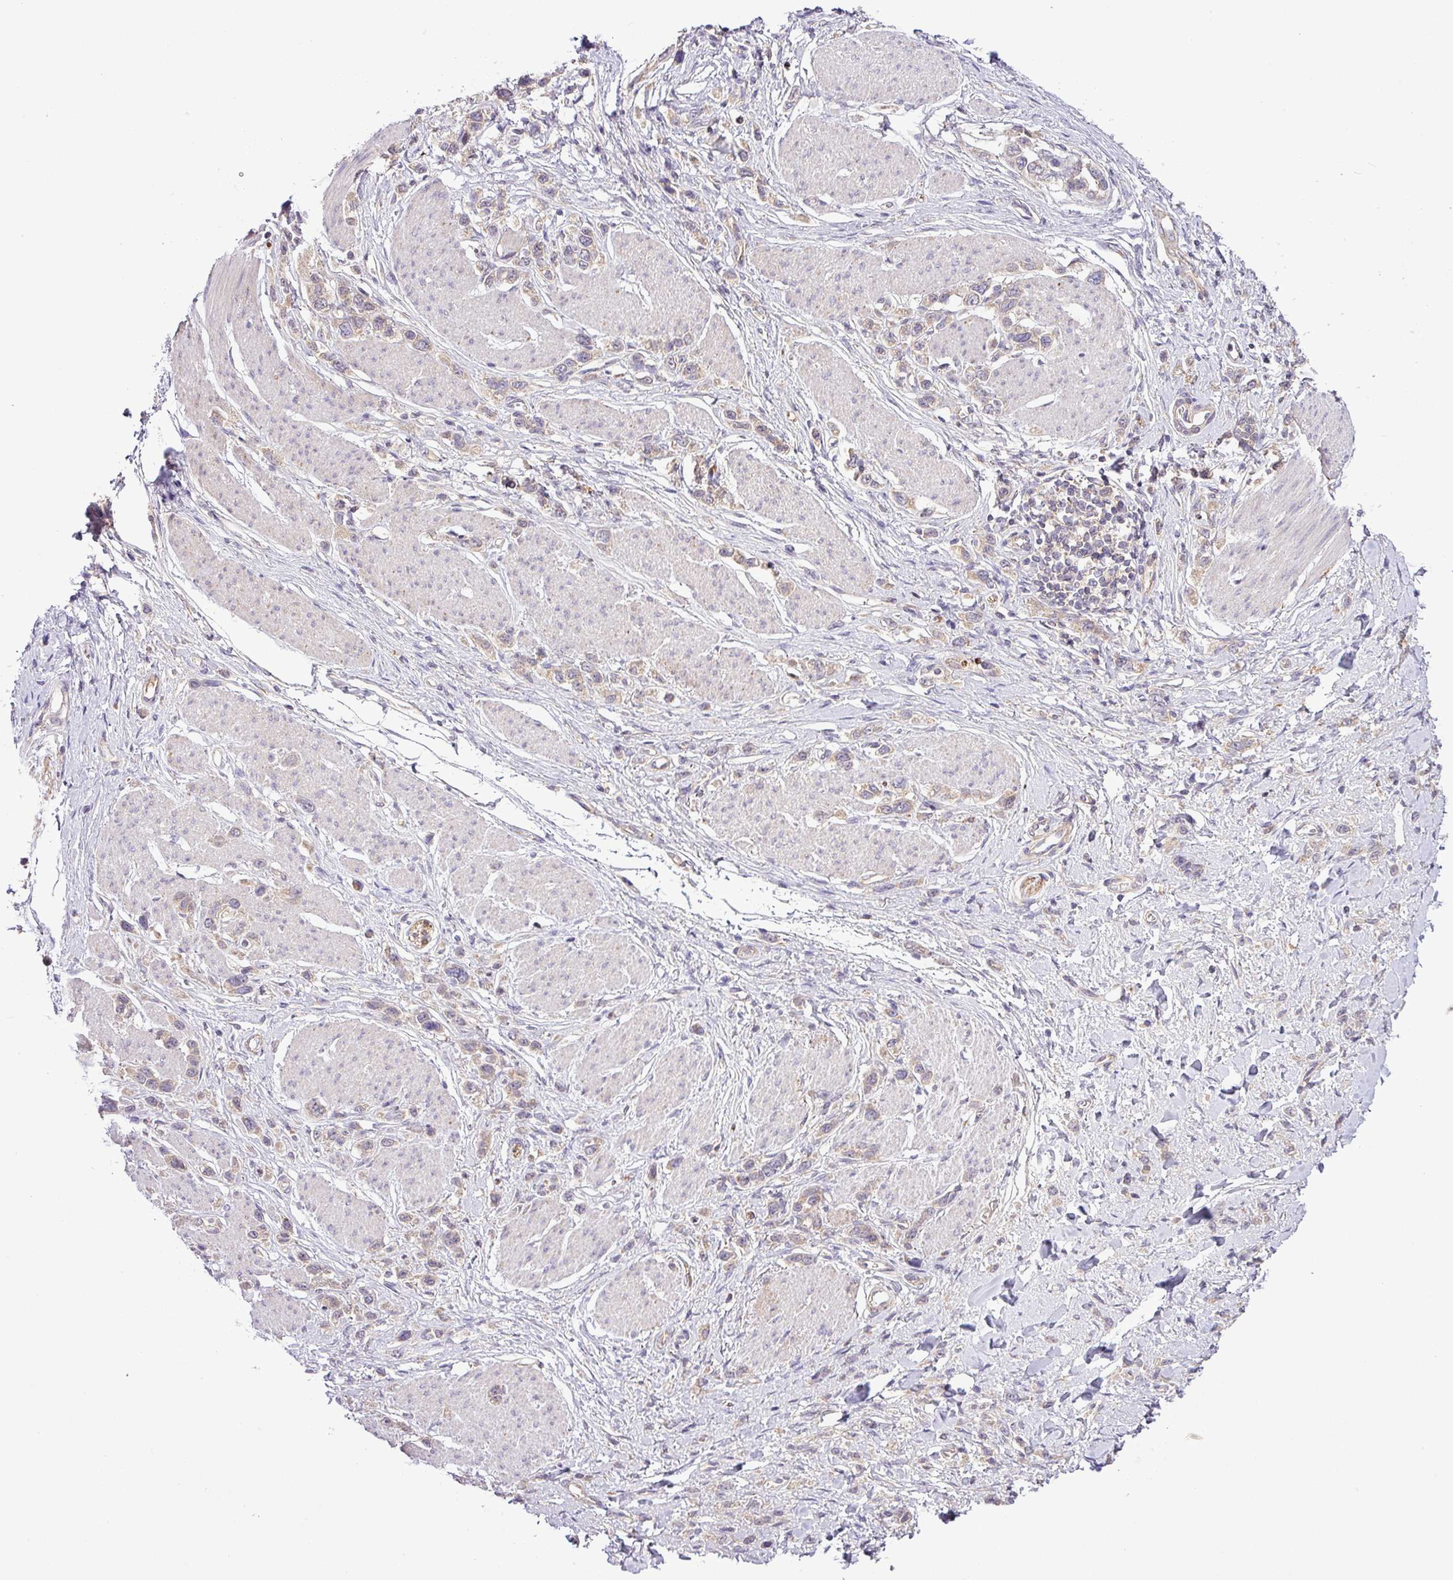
{"staining": {"intensity": "weak", "quantity": "25%-75%", "location": "cytoplasmic/membranous"}, "tissue": "stomach cancer", "cell_type": "Tumor cells", "image_type": "cancer", "snomed": [{"axis": "morphology", "description": "Adenocarcinoma, NOS"}, {"axis": "topography", "description": "Stomach"}], "caption": "Stomach cancer stained with a brown dye demonstrates weak cytoplasmic/membranous positive staining in approximately 25%-75% of tumor cells.", "gene": "XIAP", "patient": {"sex": "female", "age": 65}}